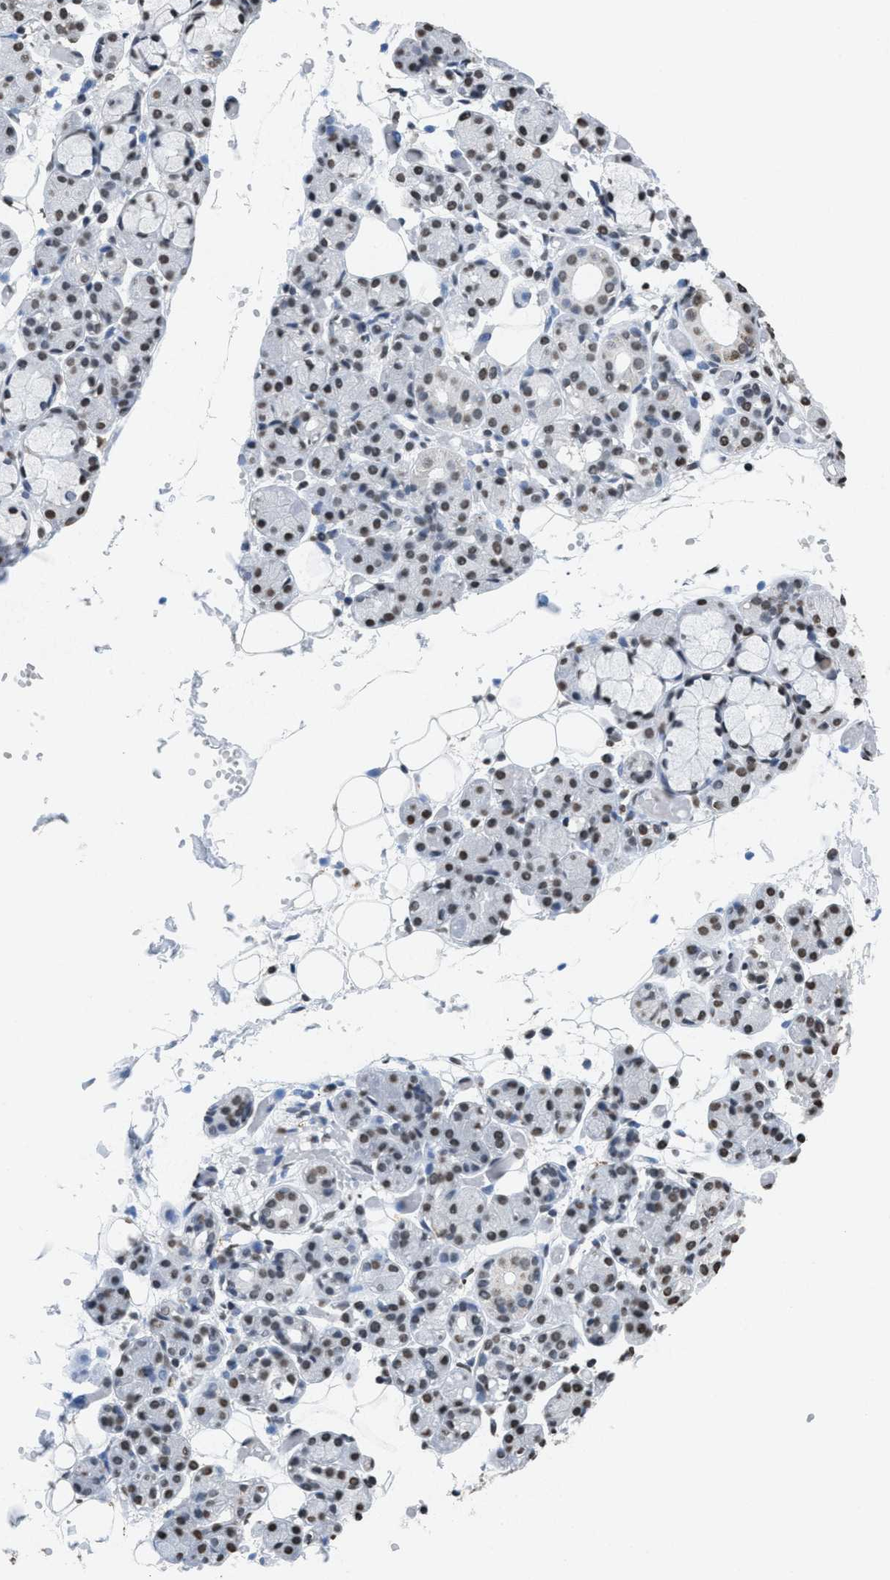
{"staining": {"intensity": "moderate", "quantity": "25%-75%", "location": "nuclear"}, "tissue": "salivary gland", "cell_type": "Glandular cells", "image_type": "normal", "snomed": [{"axis": "morphology", "description": "Normal tissue, NOS"}, {"axis": "topography", "description": "Salivary gland"}], "caption": "Protein staining of normal salivary gland shows moderate nuclear expression in about 25%-75% of glandular cells.", "gene": "NUP88", "patient": {"sex": "male", "age": 63}}